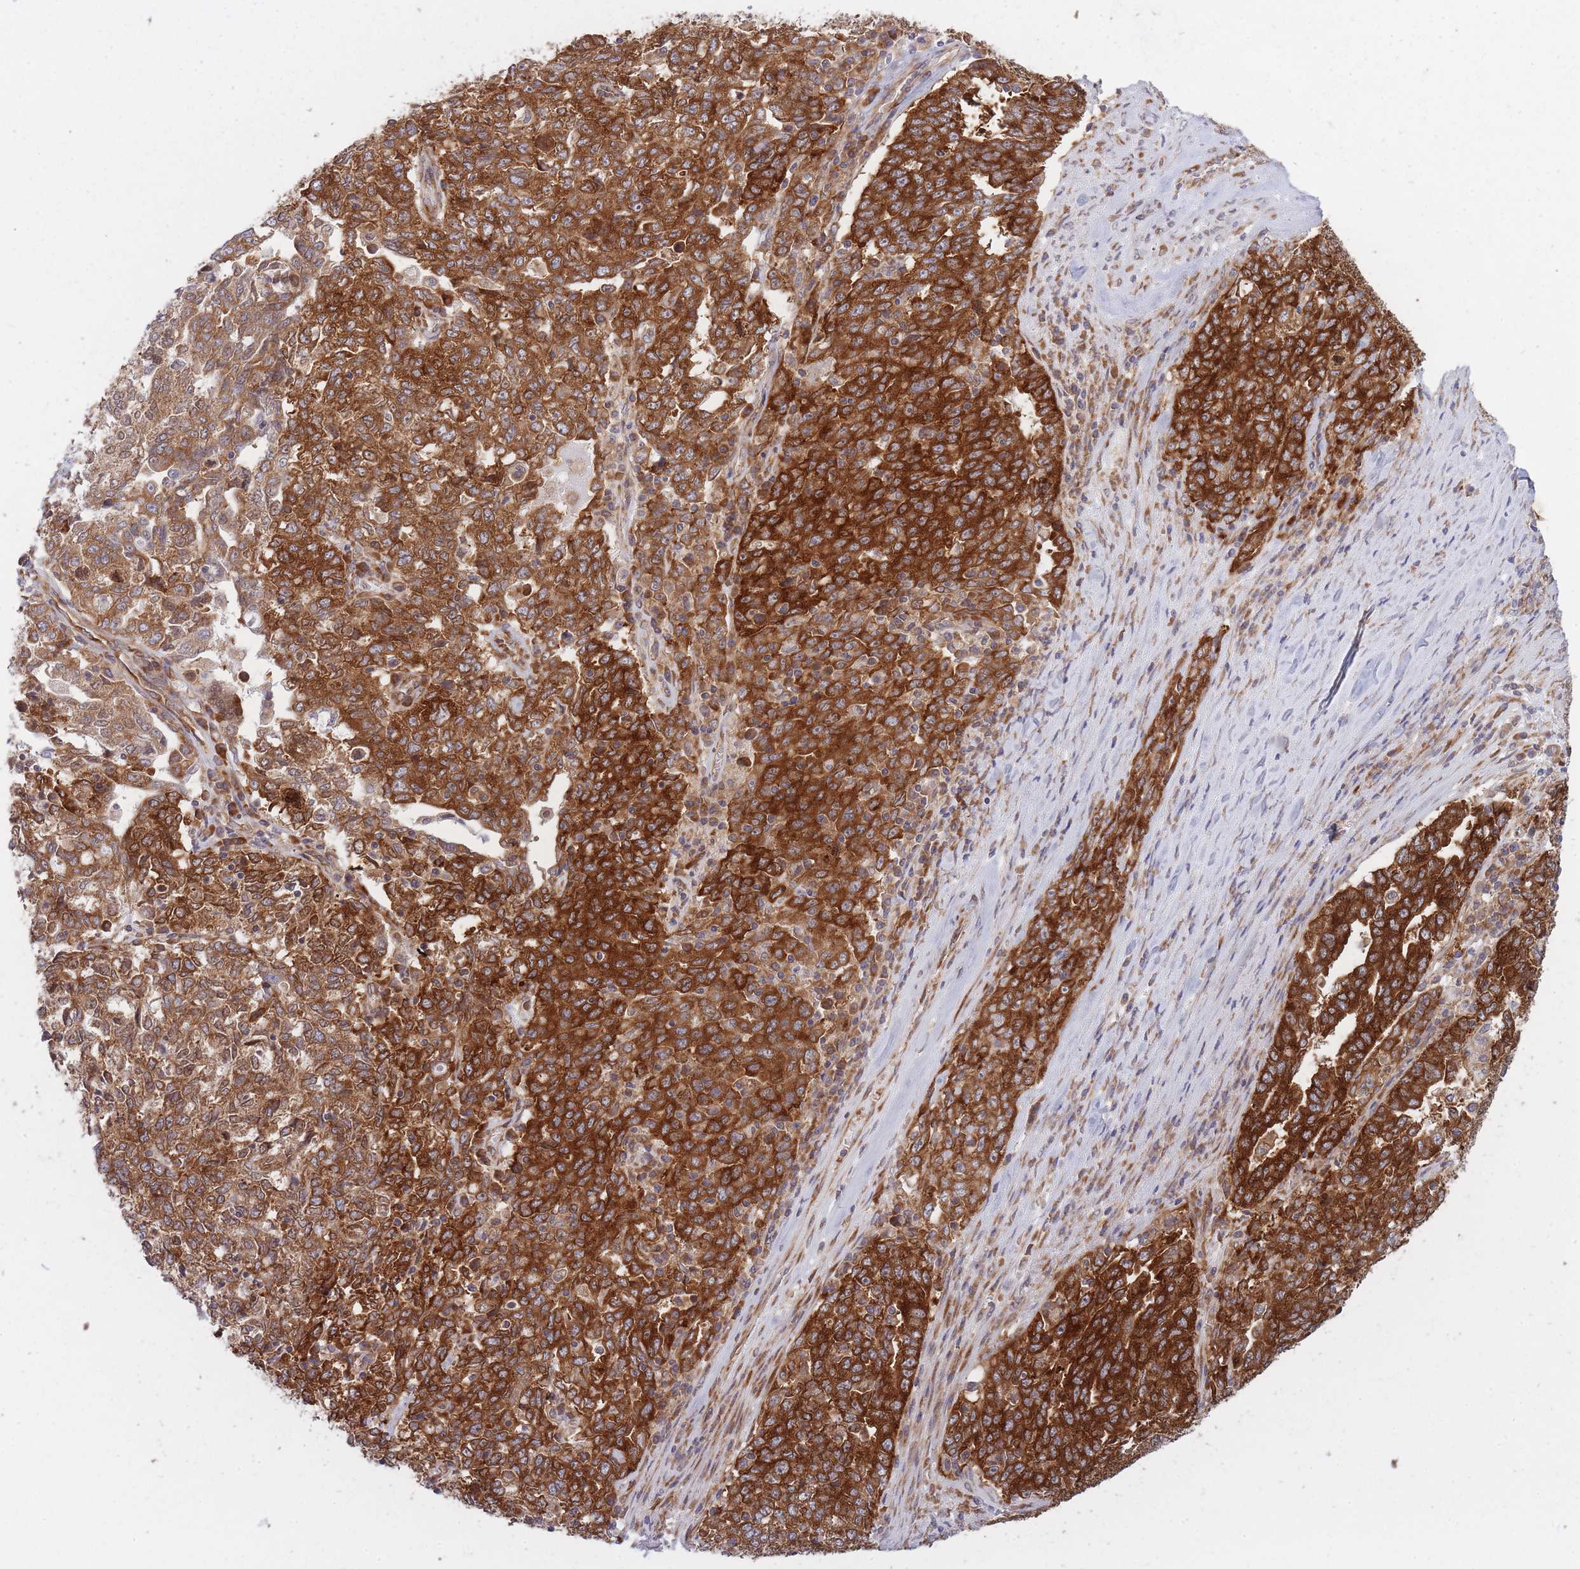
{"staining": {"intensity": "strong", "quantity": ">75%", "location": "cytoplasmic/membranous"}, "tissue": "ovarian cancer", "cell_type": "Tumor cells", "image_type": "cancer", "snomed": [{"axis": "morphology", "description": "Carcinoma, endometroid"}, {"axis": "topography", "description": "Ovary"}], "caption": "Immunohistochemistry (IHC) staining of ovarian cancer, which shows high levels of strong cytoplasmic/membranous positivity in approximately >75% of tumor cells indicating strong cytoplasmic/membranous protein expression. The staining was performed using DAB (3,3'-diaminobenzidine) (brown) for protein detection and nuclei were counterstained in hematoxylin (blue).", "gene": "CCDC124", "patient": {"sex": "female", "age": 62}}